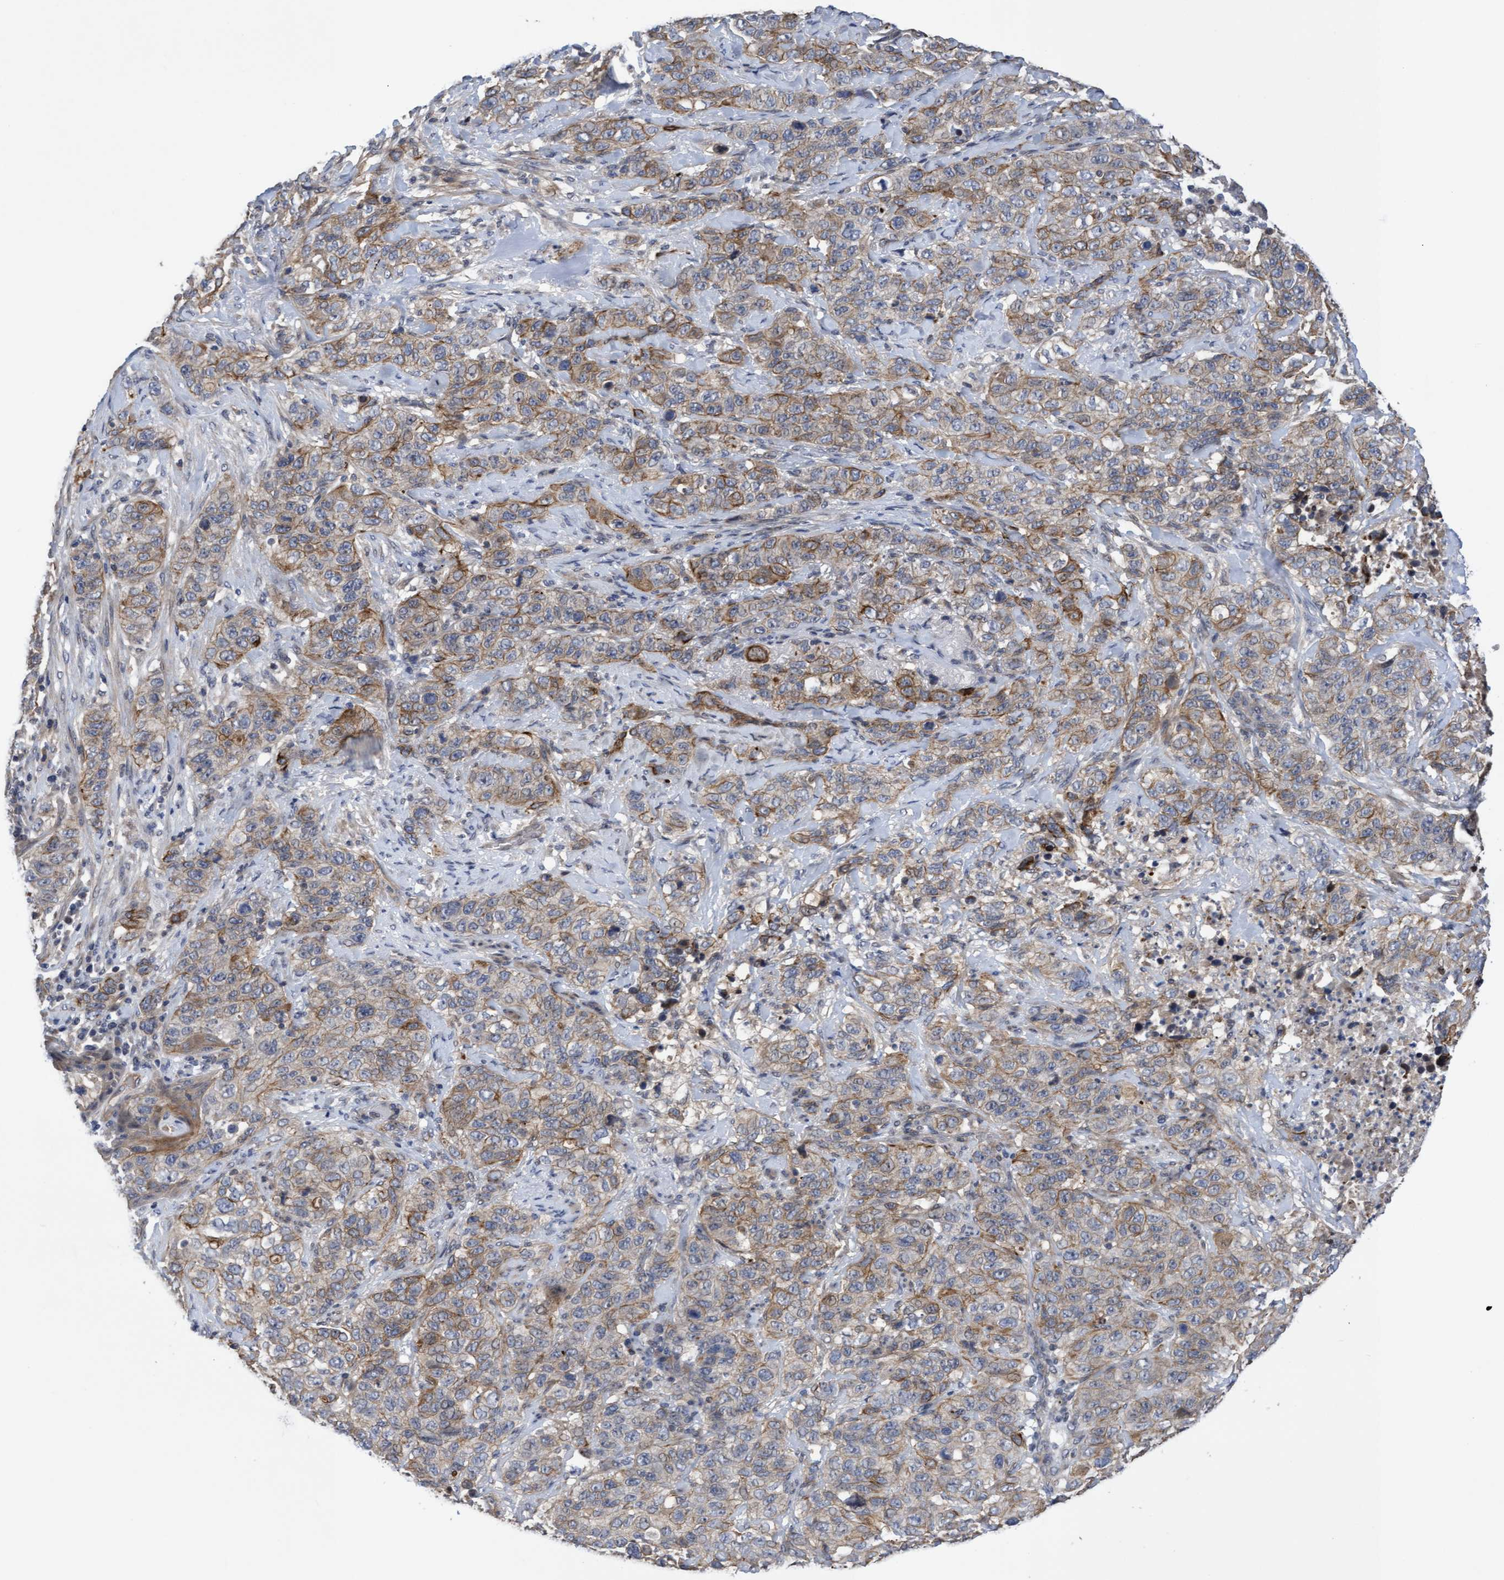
{"staining": {"intensity": "weak", "quantity": ">75%", "location": "cytoplasmic/membranous"}, "tissue": "stomach cancer", "cell_type": "Tumor cells", "image_type": "cancer", "snomed": [{"axis": "morphology", "description": "Adenocarcinoma, NOS"}, {"axis": "topography", "description": "Stomach"}], "caption": "This photomicrograph reveals IHC staining of adenocarcinoma (stomach), with low weak cytoplasmic/membranous positivity in approximately >75% of tumor cells.", "gene": "COBL", "patient": {"sex": "male", "age": 48}}